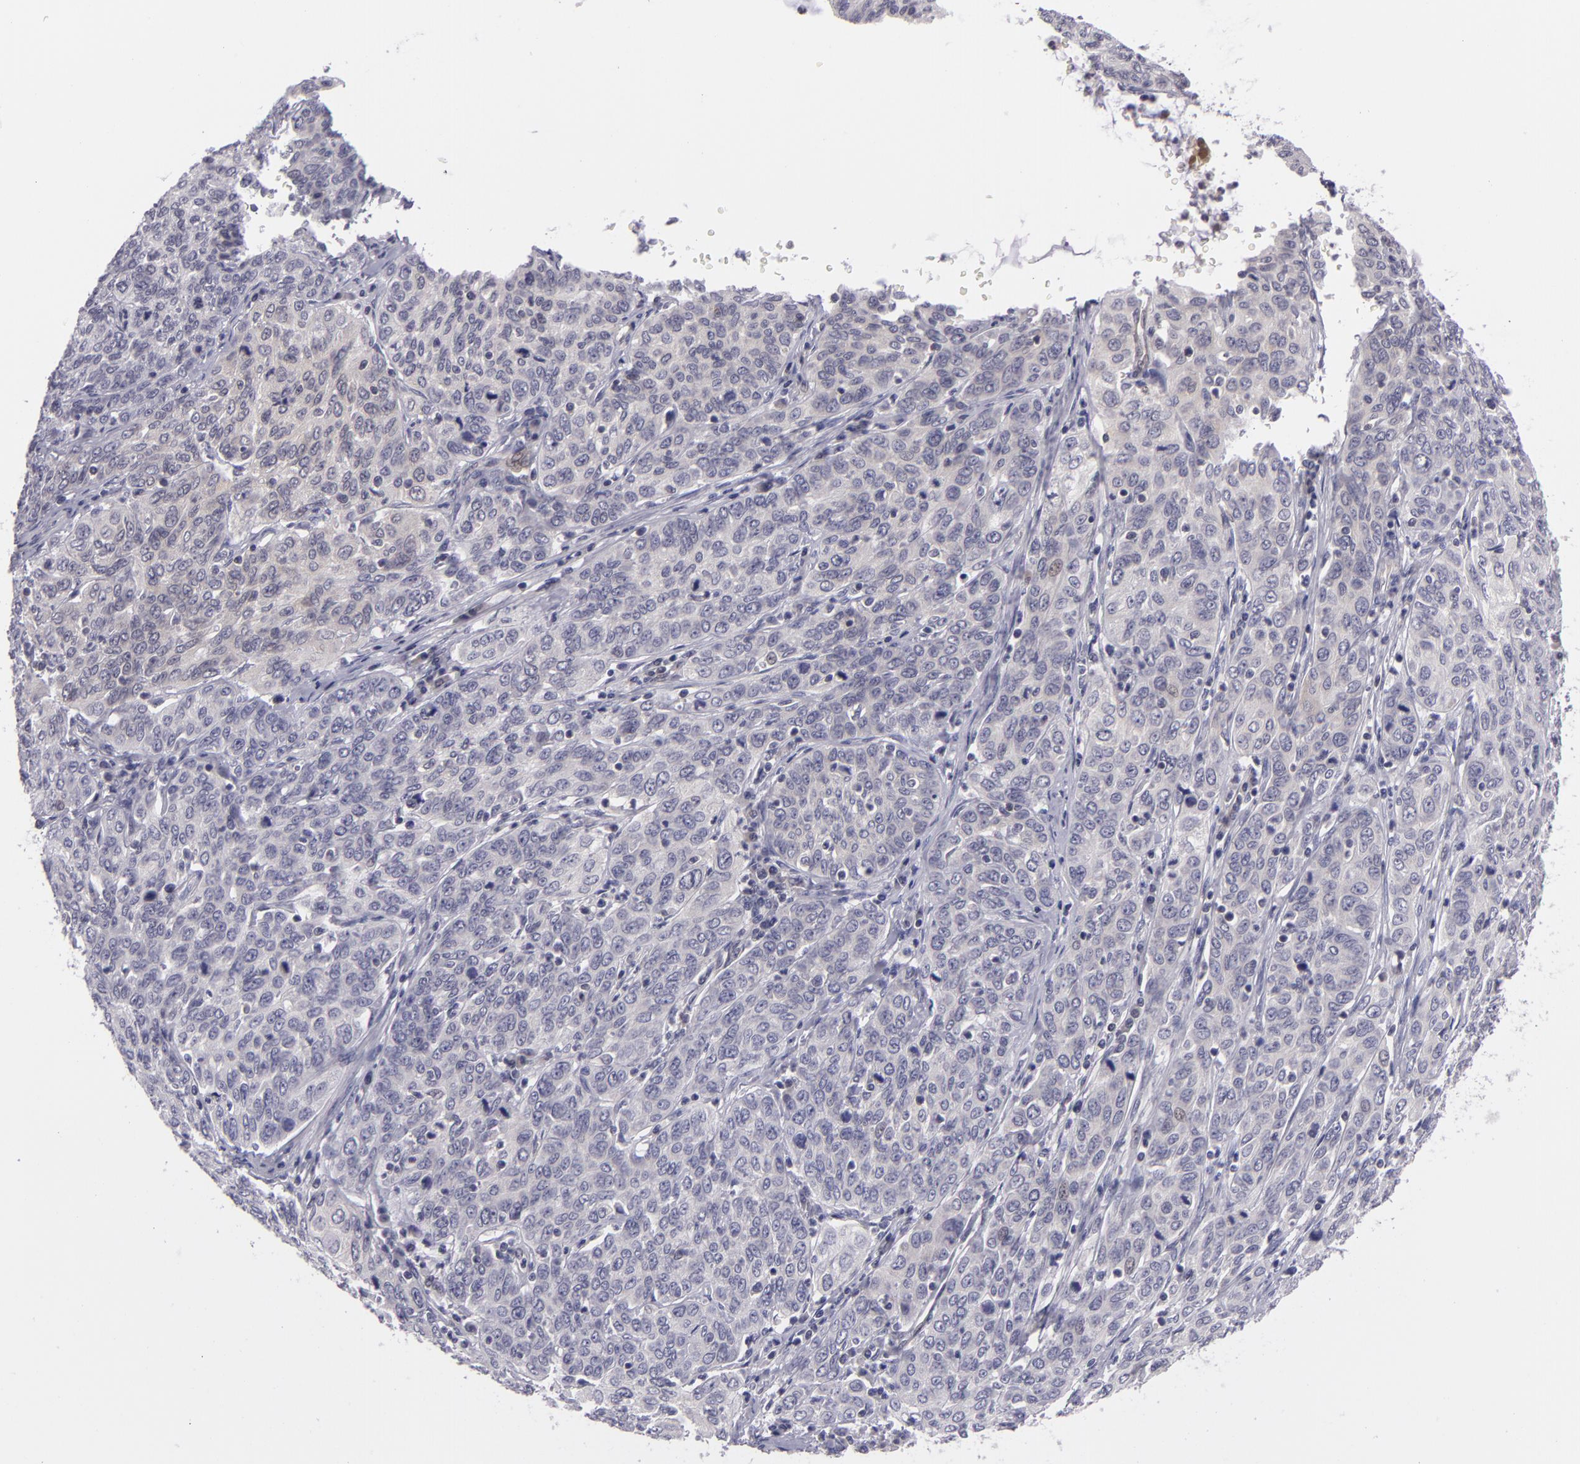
{"staining": {"intensity": "negative", "quantity": "none", "location": "none"}, "tissue": "cervical cancer", "cell_type": "Tumor cells", "image_type": "cancer", "snomed": [{"axis": "morphology", "description": "Squamous cell carcinoma, NOS"}, {"axis": "topography", "description": "Cervix"}], "caption": "The image reveals no significant positivity in tumor cells of cervical cancer.", "gene": "BCL10", "patient": {"sex": "female", "age": 38}}